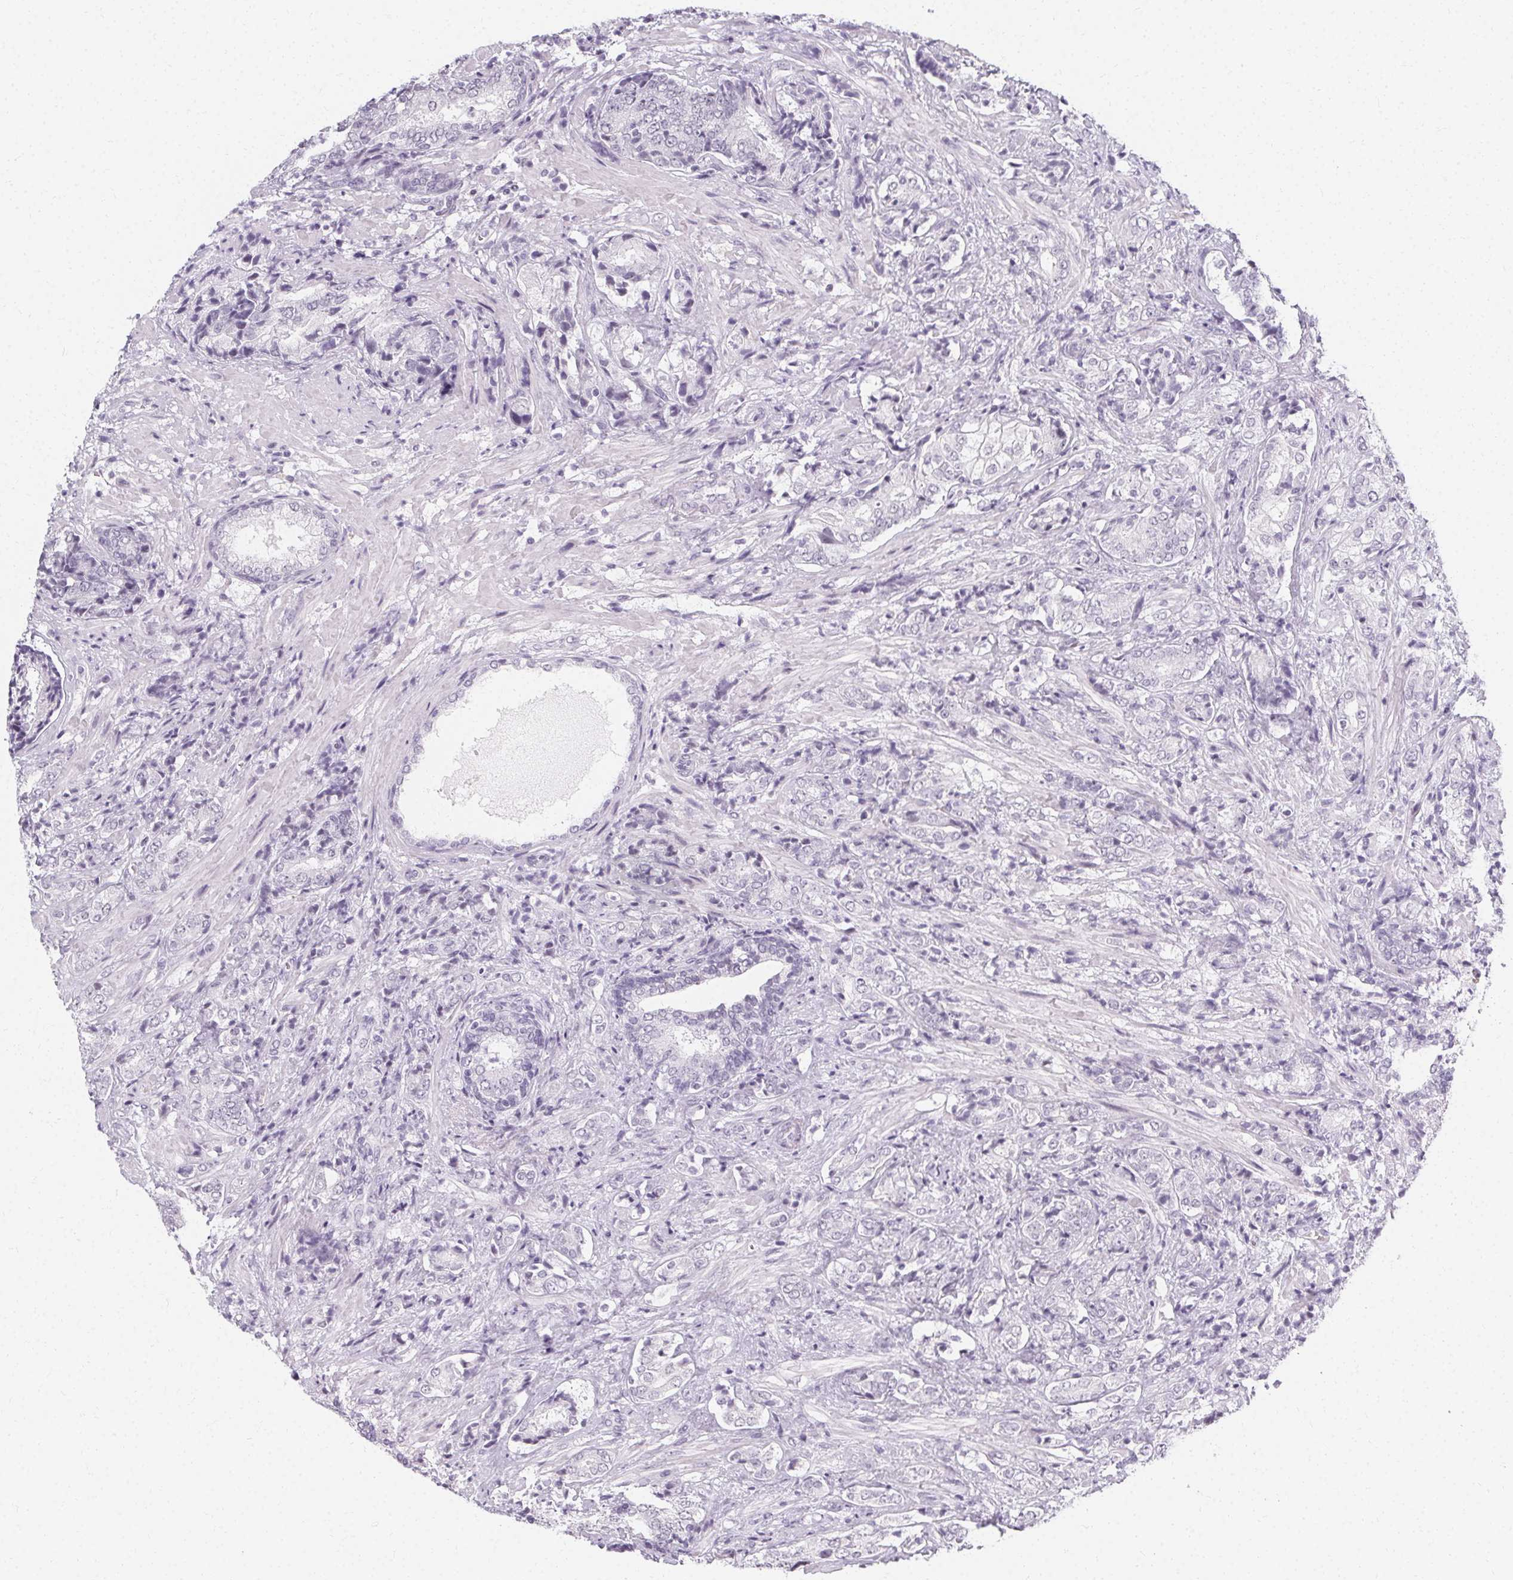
{"staining": {"intensity": "negative", "quantity": "none", "location": "none"}, "tissue": "prostate cancer", "cell_type": "Tumor cells", "image_type": "cancer", "snomed": [{"axis": "morphology", "description": "Adenocarcinoma, High grade"}, {"axis": "topography", "description": "Prostate"}], "caption": "Prostate cancer stained for a protein using immunohistochemistry (IHC) demonstrates no staining tumor cells.", "gene": "SYNPR", "patient": {"sex": "male", "age": 62}}